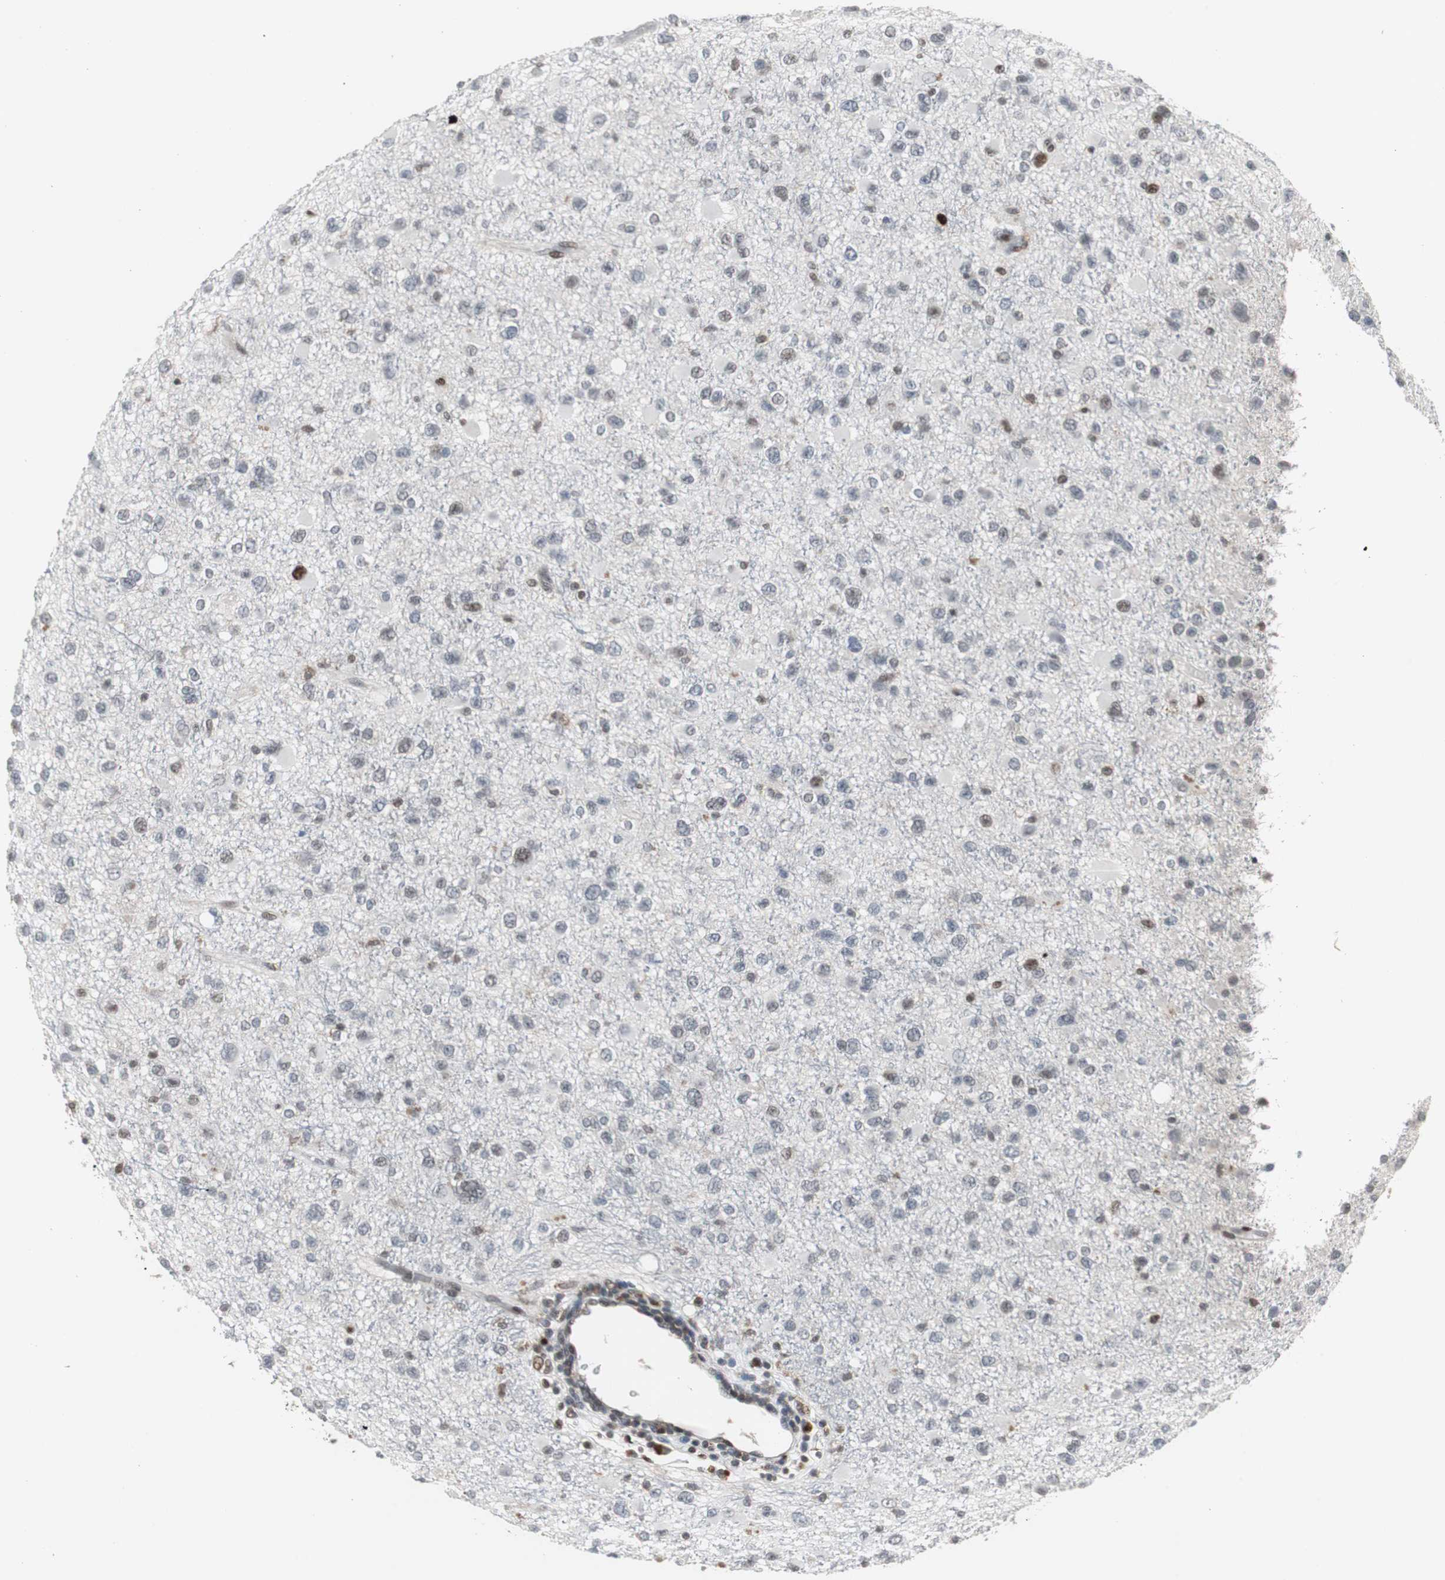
{"staining": {"intensity": "negative", "quantity": "none", "location": "none"}, "tissue": "glioma", "cell_type": "Tumor cells", "image_type": "cancer", "snomed": [{"axis": "morphology", "description": "Glioma, malignant, Low grade"}, {"axis": "topography", "description": "Brain"}], "caption": "The image exhibits no significant positivity in tumor cells of glioma. (IHC, brightfield microscopy, high magnification).", "gene": "GRK2", "patient": {"sex": "male", "age": 42}}